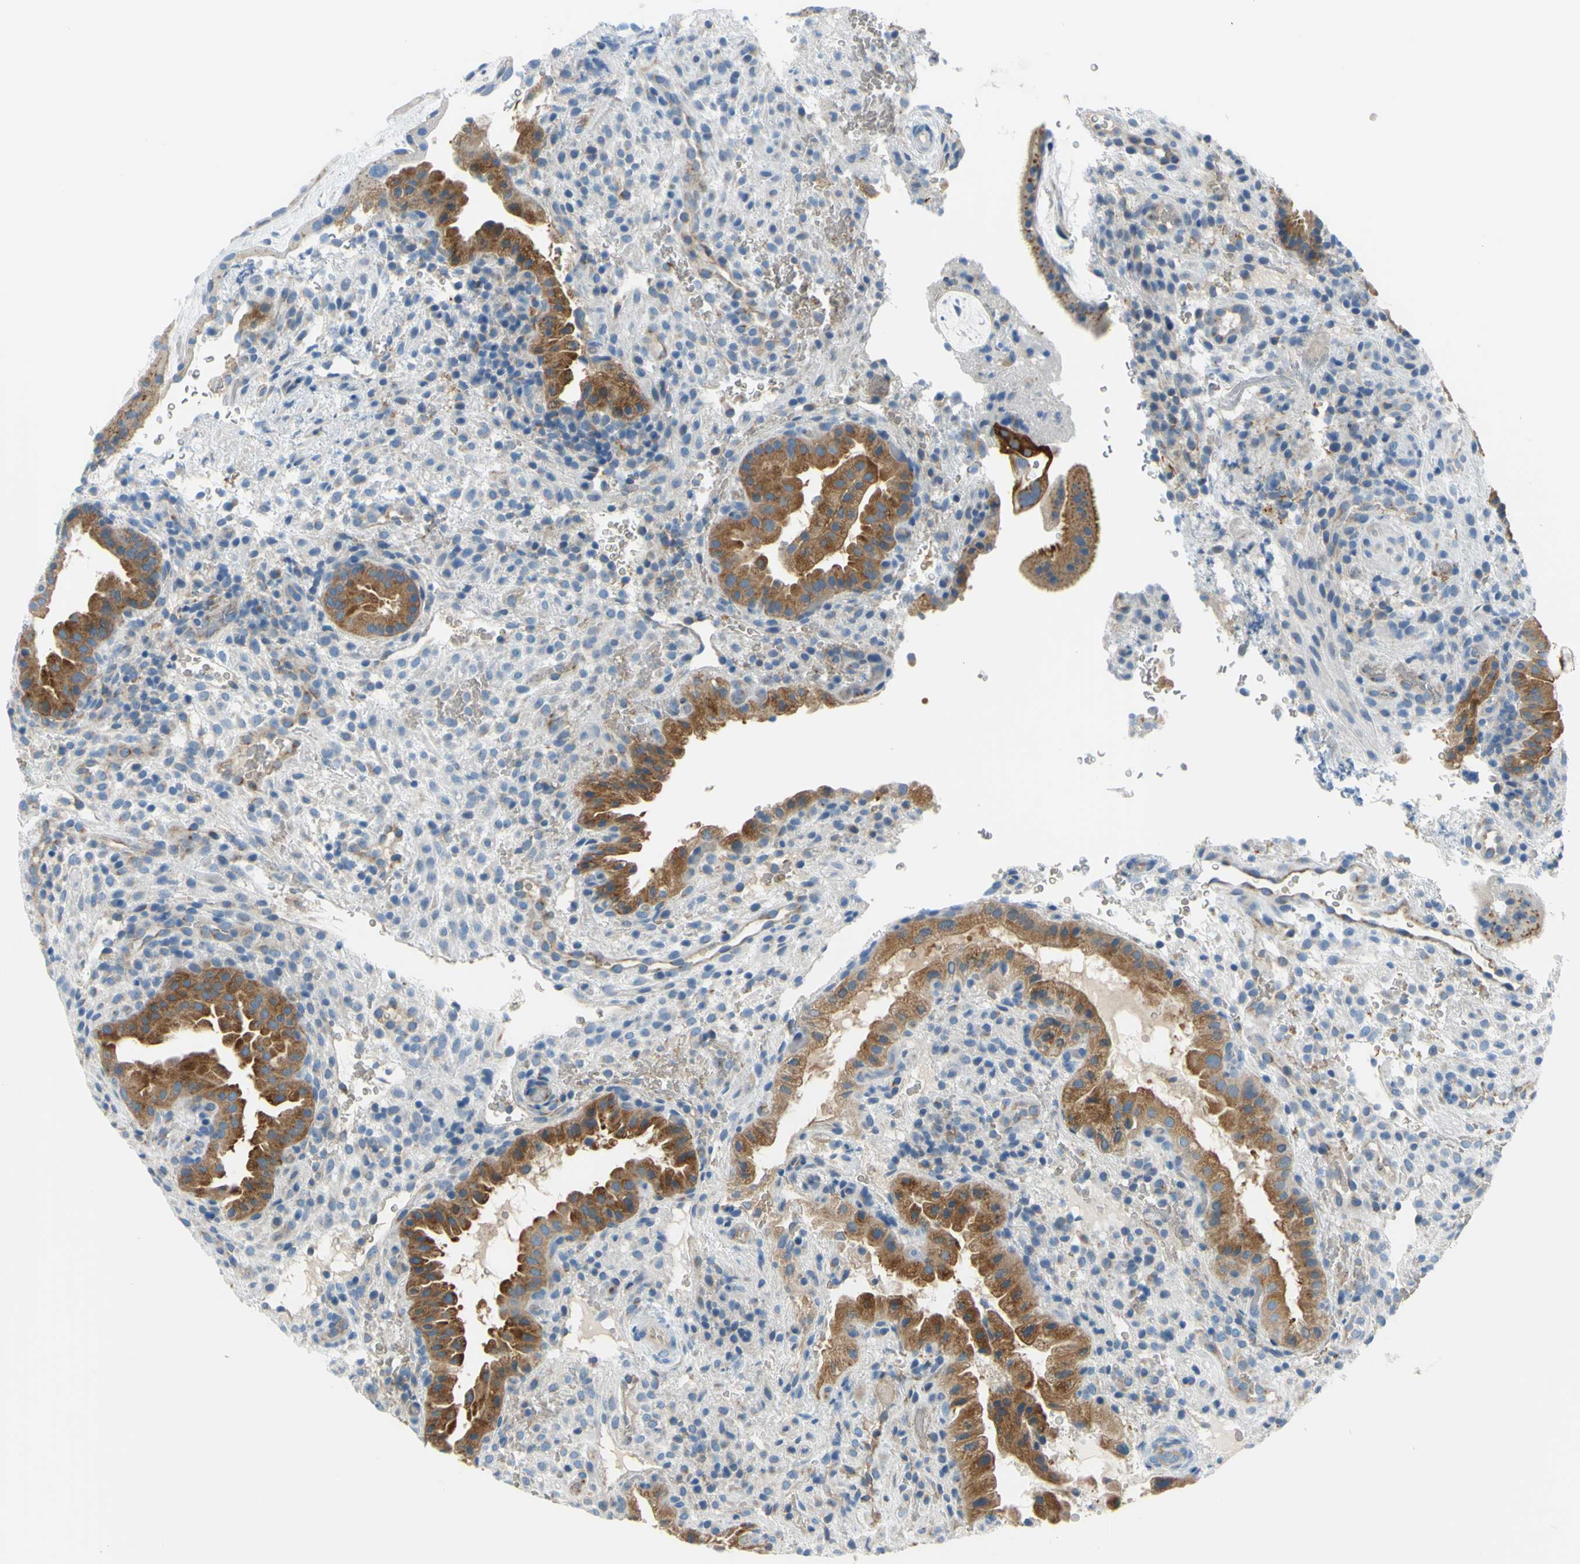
{"staining": {"intensity": "negative", "quantity": "none", "location": "none"}, "tissue": "placenta", "cell_type": "Decidual cells", "image_type": "normal", "snomed": [{"axis": "morphology", "description": "Normal tissue, NOS"}, {"axis": "topography", "description": "Placenta"}], "caption": "This is an immunohistochemistry (IHC) histopathology image of unremarkable human placenta. There is no staining in decidual cells.", "gene": "FRMD4B", "patient": {"sex": "female", "age": 19}}